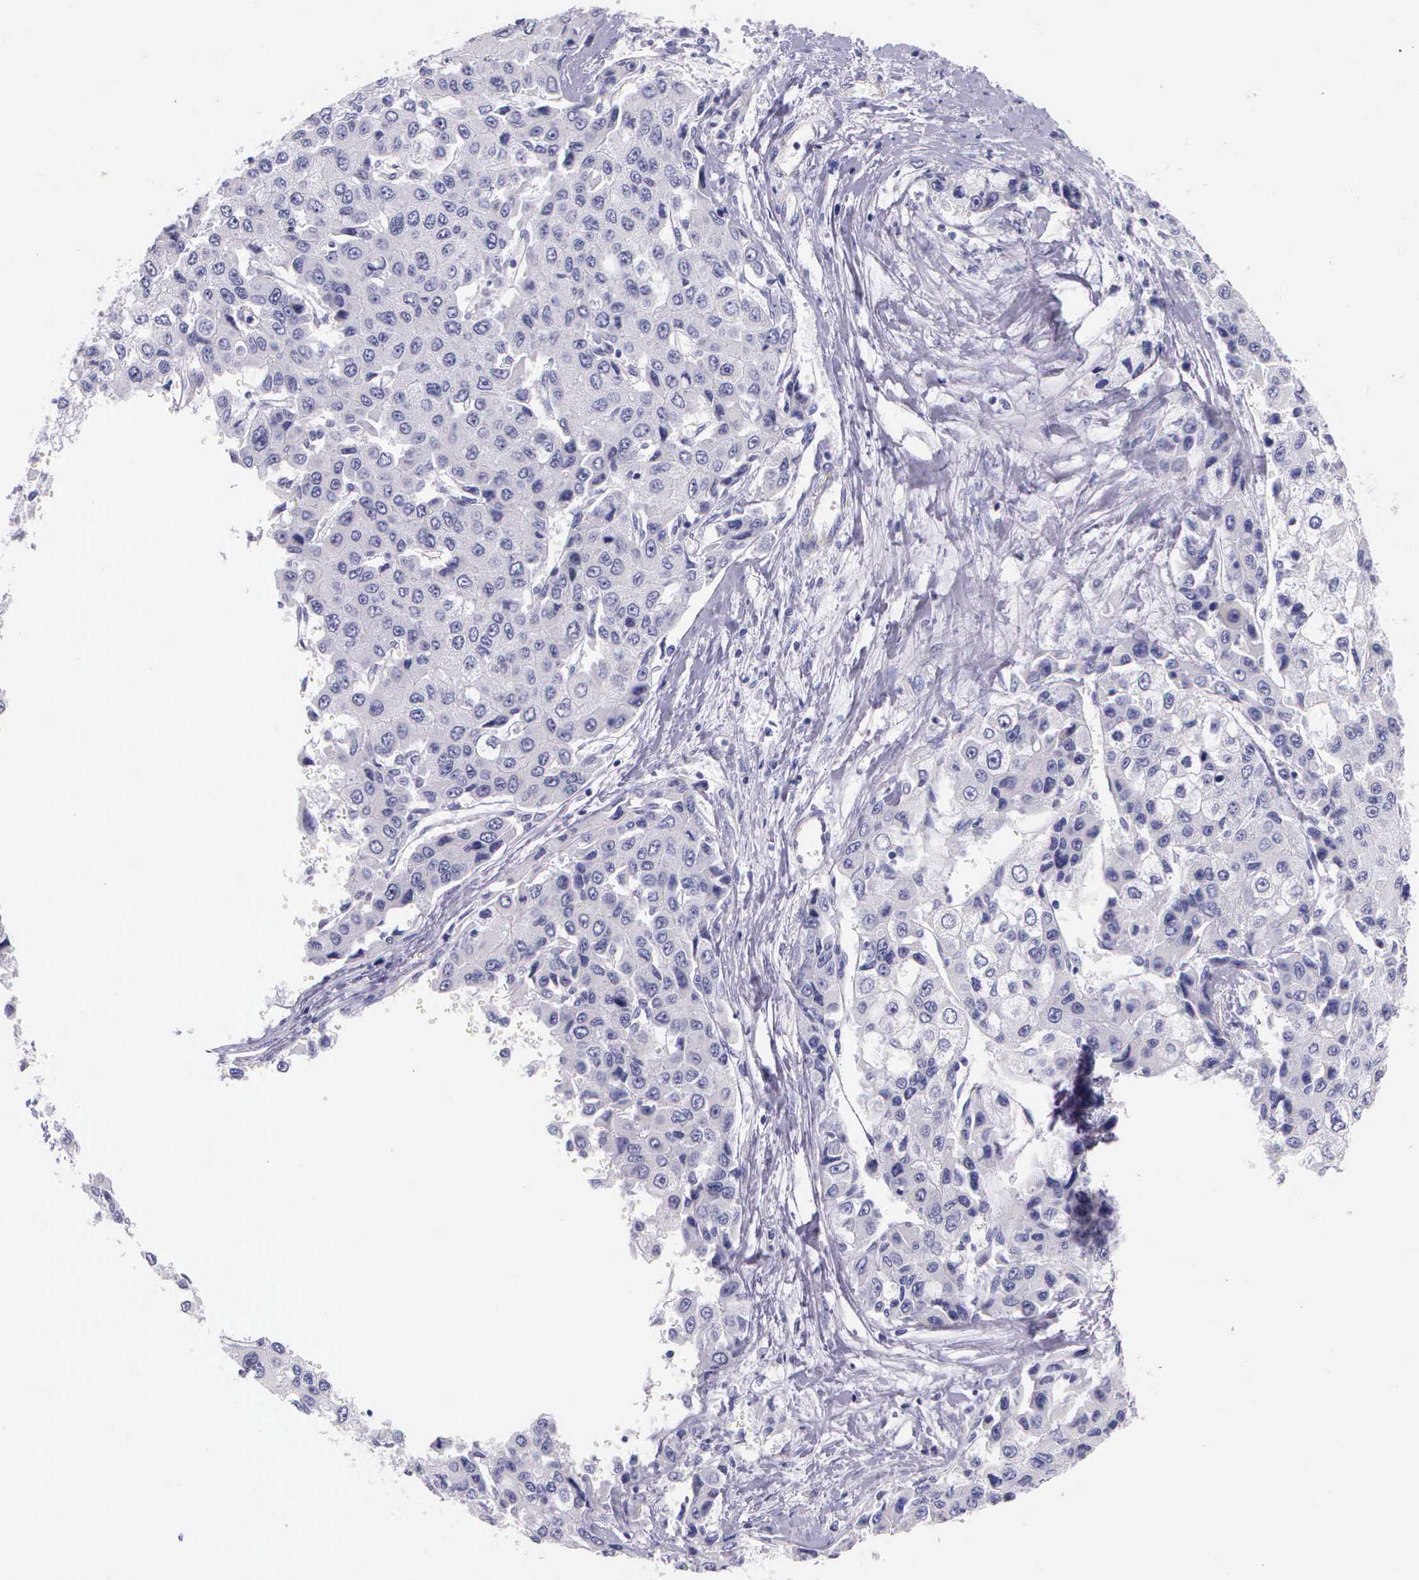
{"staining": {"intensity": "negative", "quantity": "none", "location": "none"}, "tissue": "liver cancer", "cell_type": "Tumor cells", "image_type": "cancer", "snomed": [{"axis": "morphology", "description": "Carcinoma, Hepatocellular, NOS"}, {"axis": "topography", "description": "Liver"}], "caption": "Liver hepatocellular carcinoma was stained to show a protein in brown. There is no significant positivity in tumor cells. Nuclei are stained in blue.", "gene": "THSD7A", "patient": {"sex": "female", "age": 66}}